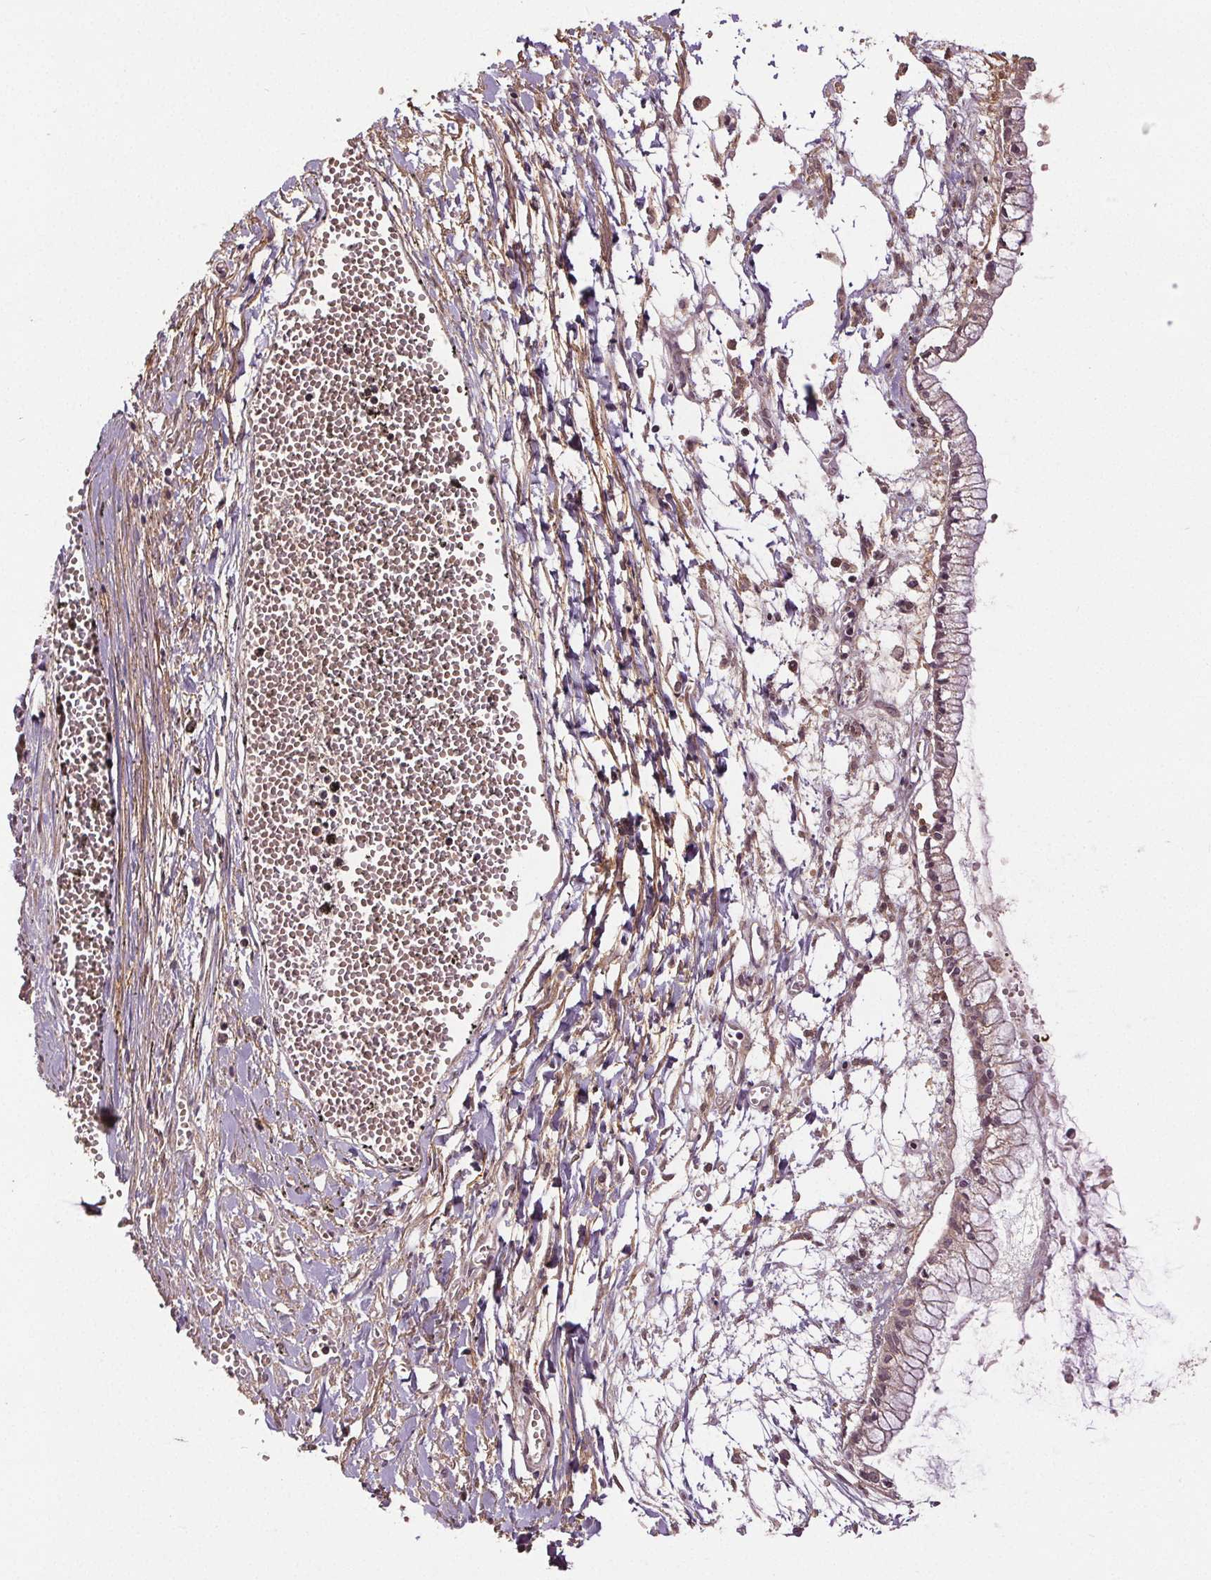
{"staining": {"intensity": "negative", "quantity": "none", "location": "none"}, "tissue": "ovarian cancer", "cell_type": "Tumor cells", "image_type": "cancer", "snomed": [{"axis": "morphology", "description": "Cystadenocarcinoma, mucinous, NOS"}, {"axis": "topography", "description": "Ovary"}], "caption": "The micrograph exhibits no staining of tumor cells in ovarian cancer.", "gene": "EPHB3", "patient": {"sex": "female", "age": 67}}